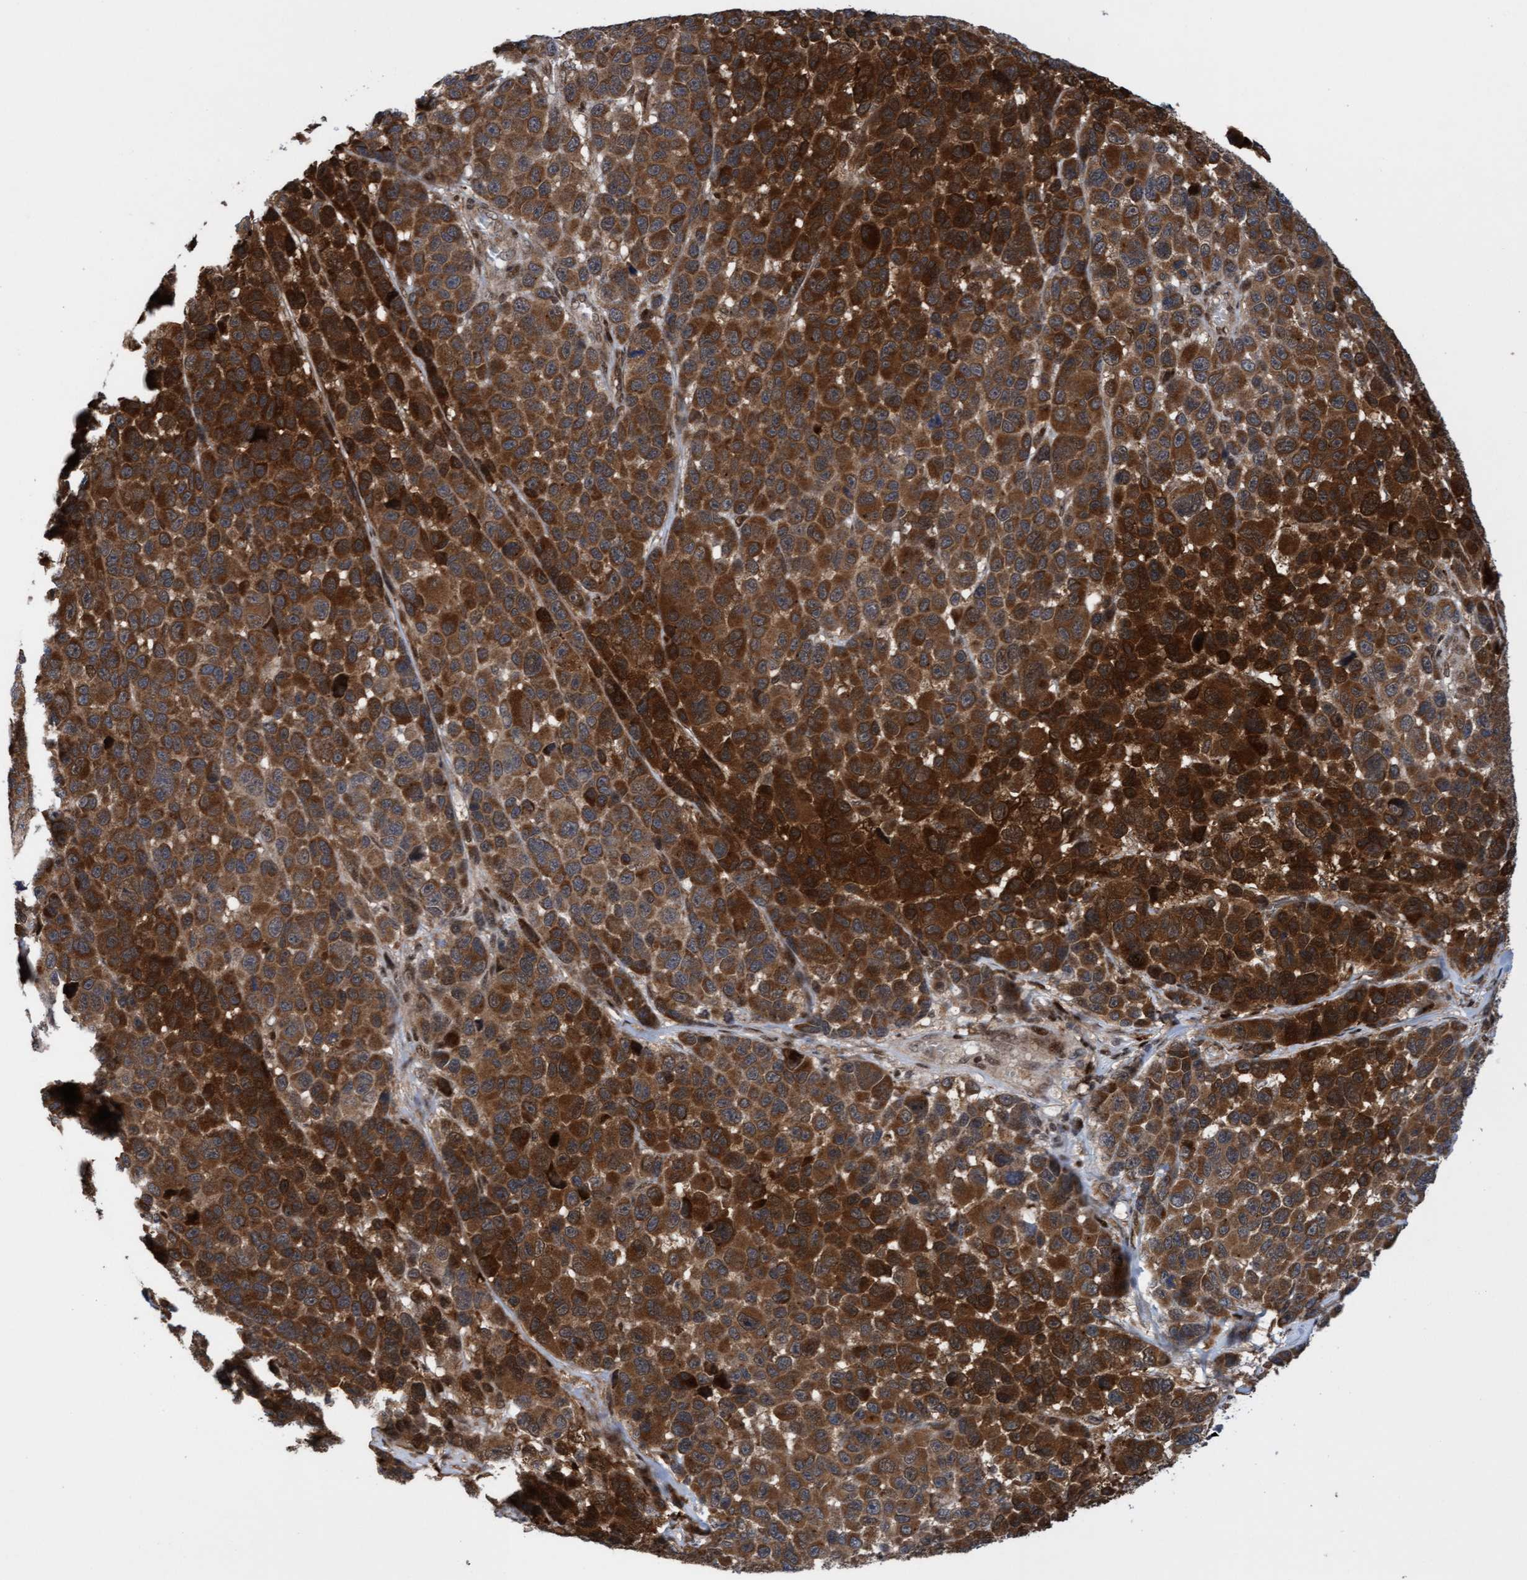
{"staining": {"intensity": "strong", "quantity": ">75%", "location": "cytoplasmic/membranous"}, "tissue": "melanoma", "cell_type": "Tumor cells", "image_type": "cancer", "snomed": [{"axis": "morphology", "description": "Malignant melanoma, NOS"}, {"axis": "topography", "description": "Skin"}], "caption": "IHC staining of malignant melanoma, which displays high levels of strong cytoplasmic/membranous positivity in approximately >75% of tumor cells indicating strong cytoplasmic/membranous protein positivity. The staining was performed using DAB (3,3'-diaminobenzidine) (brown) for protein detection and nuclei were counterstained in hematoxylin (blue).", "gene": "ITFG1", "patient": {"sex": "male", "age": 53}}